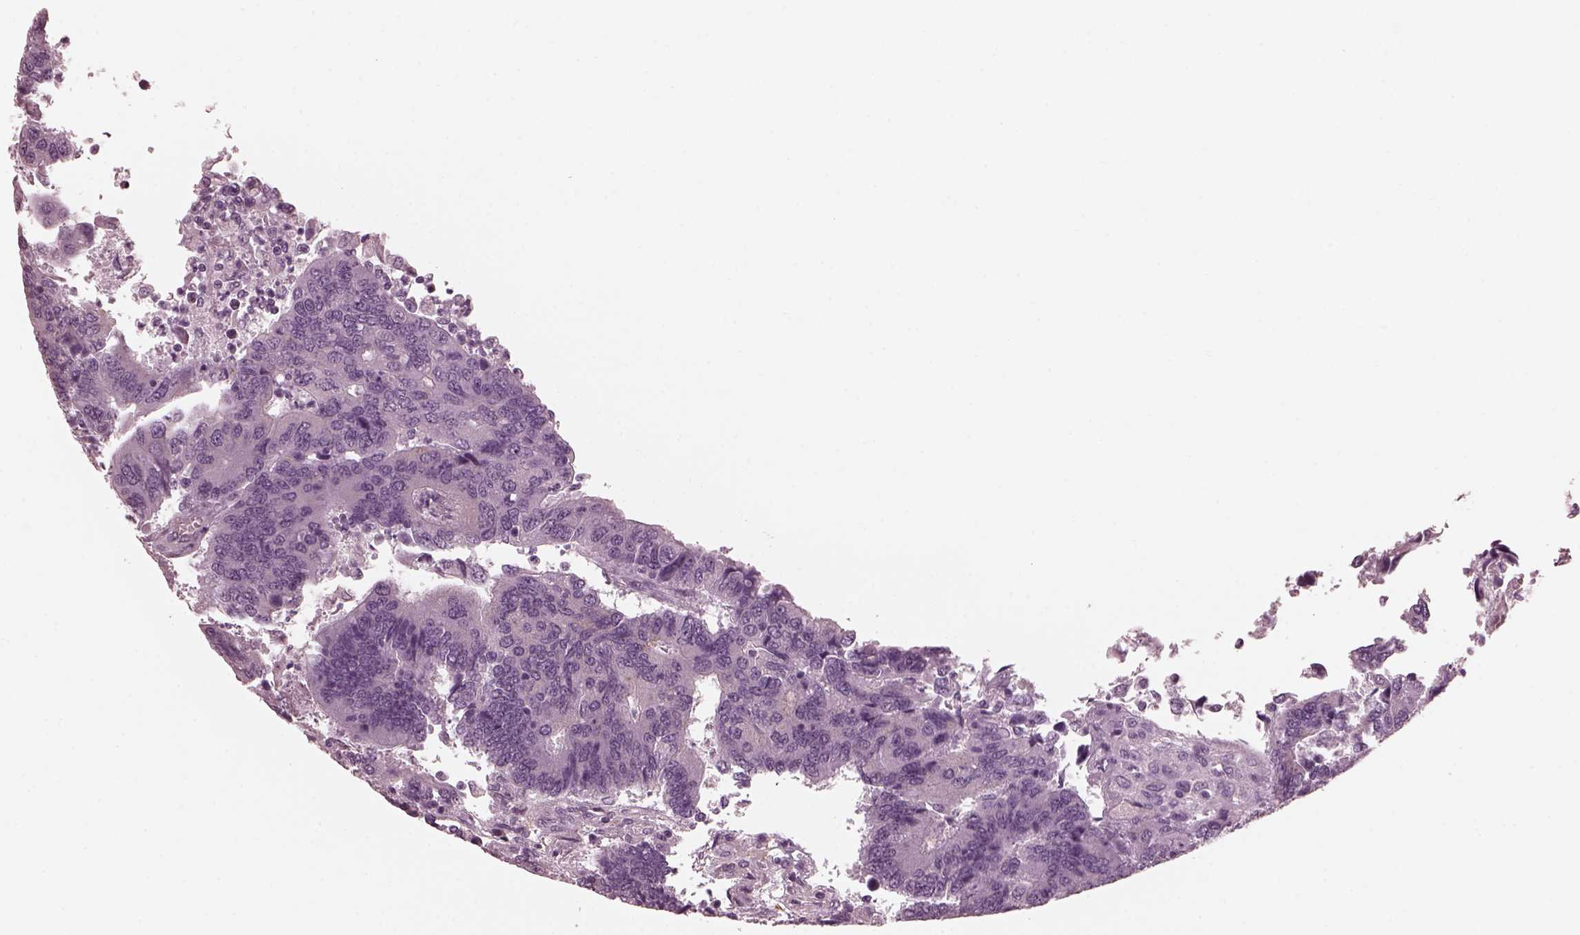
{"staining": {"intensity": "negative", "quantity": "none", "location": "none"}, "tissue": "colorectal cancer", "cell_type": "Tumor cells", "image_type": "cancer", "snomed": [{"axis": "morphology", "description": "Adenocarcinoma, NOS"}, {"axis": "topography", "description": "Colon"}], "caption": "The histopathology image displays no staining of tumor cells in adenocarcinoma (colorectal).", "gene": "CGA", "patient": {"sex": "female", "age": 67}}